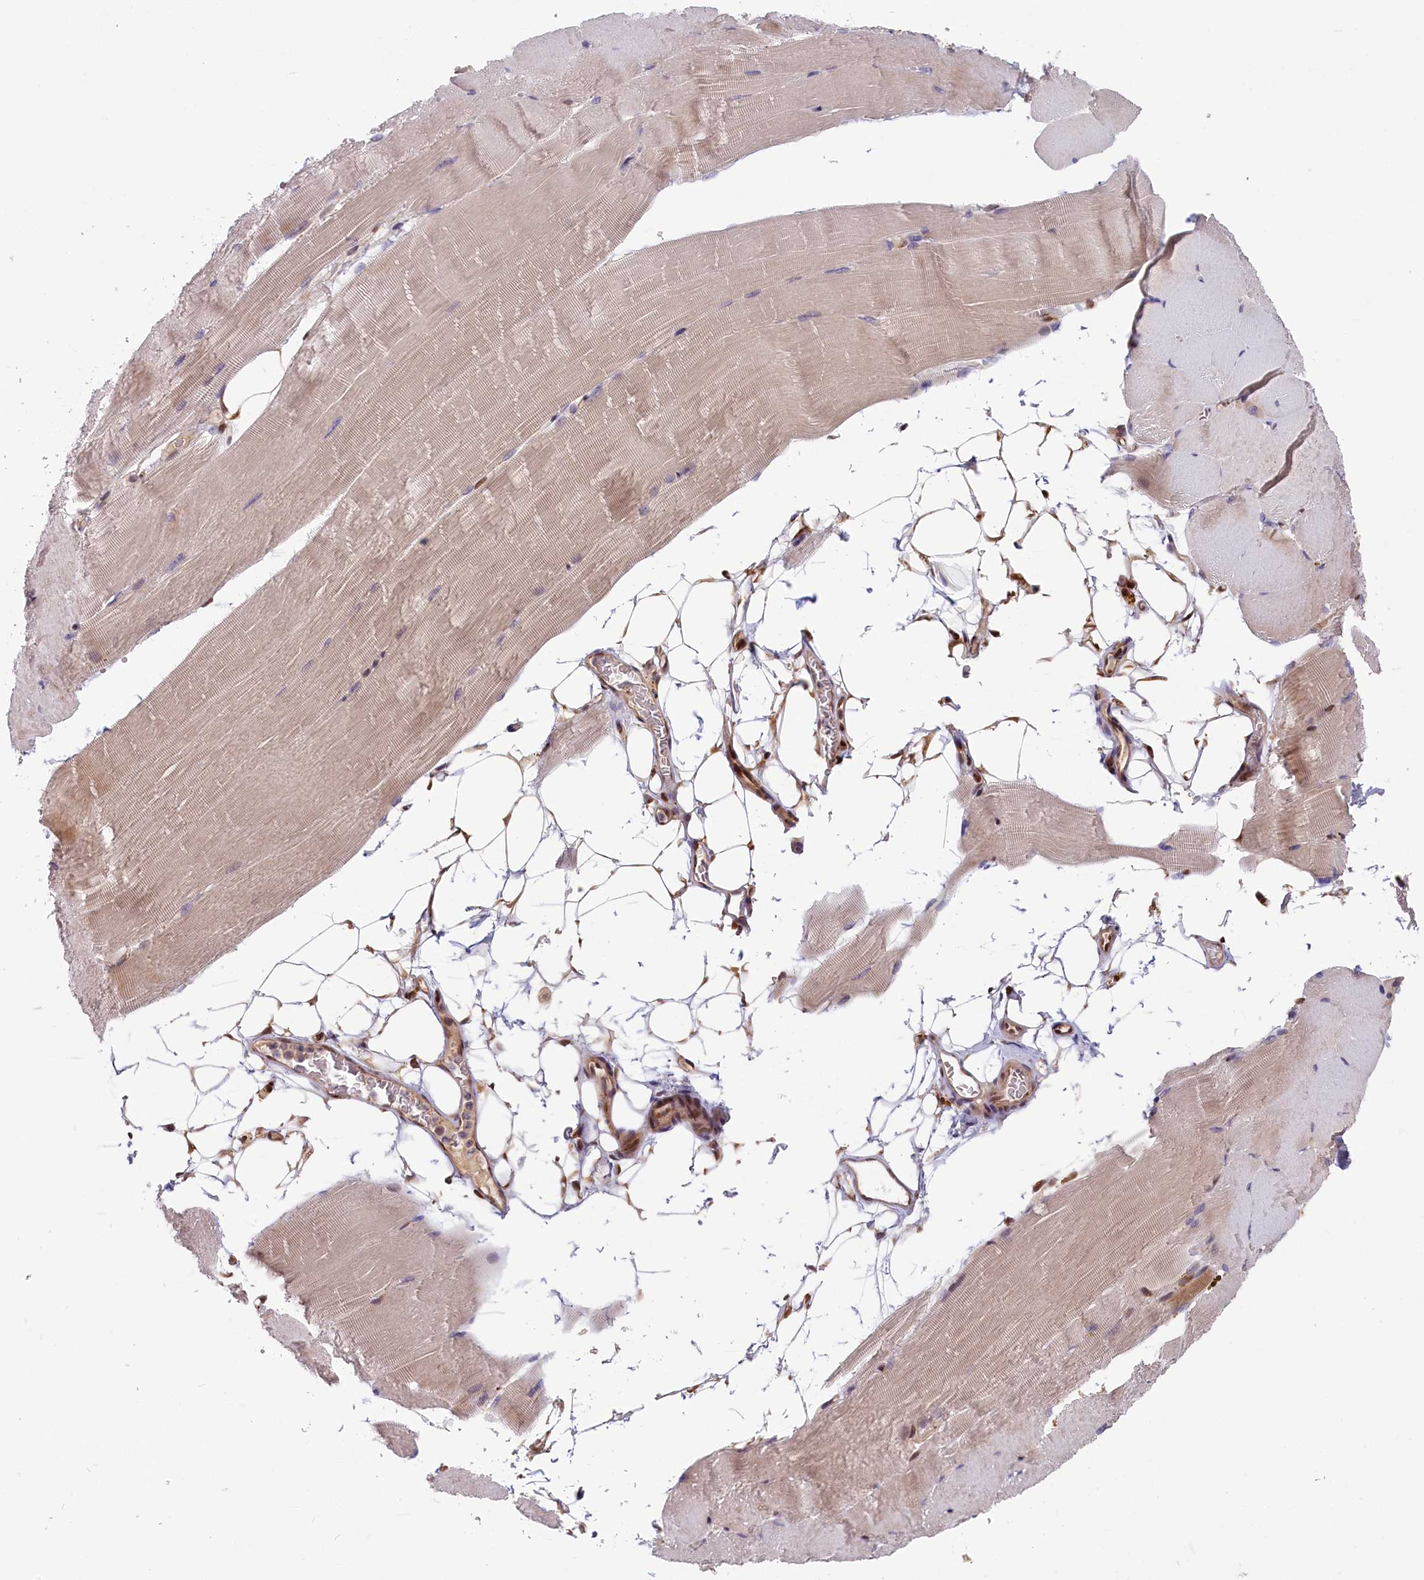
{"staining": {"intensity": "weak", "quantity": "25%-75%", "location": "cytoplasmic/membranous"}, "tissue": "skeletal muscle", "cell_type": "Myocytes", "image_type": "normal", "snomed": [{"axis": "morphology", "description": "Normal tissue, NOS"}, {"axis": "topography", "description": "Skeletal muscle"}, {"axis": "topography", "description": "Parathyroid gland"}], "caption": "Immunohistochemical staining of unremarkable human skeletal muscle demonstrates low levels of weak cytoplasmic/membranous expression in approximately 25%-75% of myocytes.", "gene": "CHST12", "patient": {"sex": "female", "age": 37}}